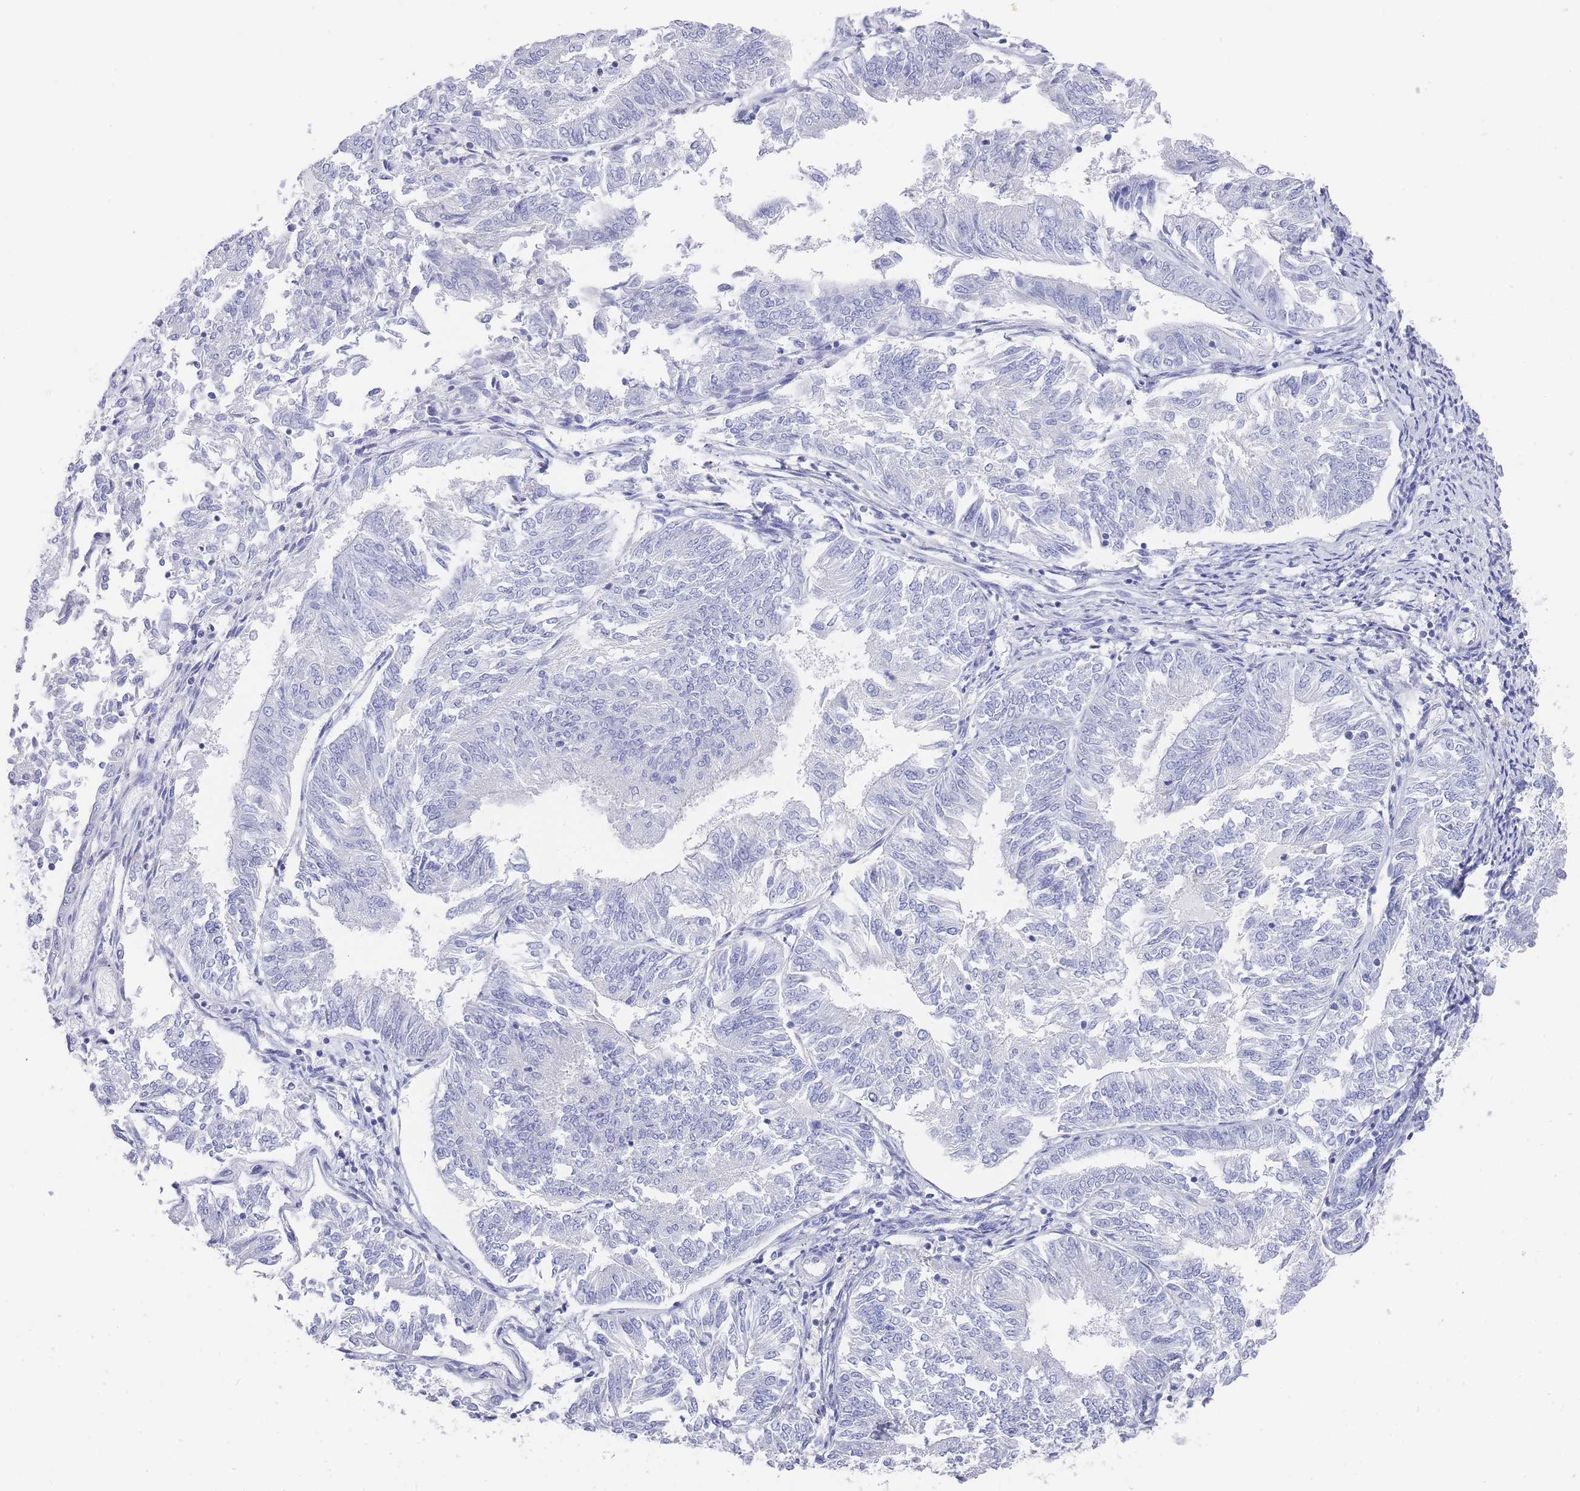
{"staining": {"intensity": "negative", "quantity": "none", "location": "none"}, "tissue": "endometrial cancer", "cell_type": "Tumor cells", "image_type": "cancer", "snomed": [{"axis": "morphology", "description": "Adenocarcinoma, NOS"}, {"axis": "topography", "description": "Endometrium"}], "caption": "The image demonstrates no significant positivity in tumor cells of endometrial adenocarcinoma.", "gene": "RAB2B", "patient": {"sex": "female", "age": 58}}